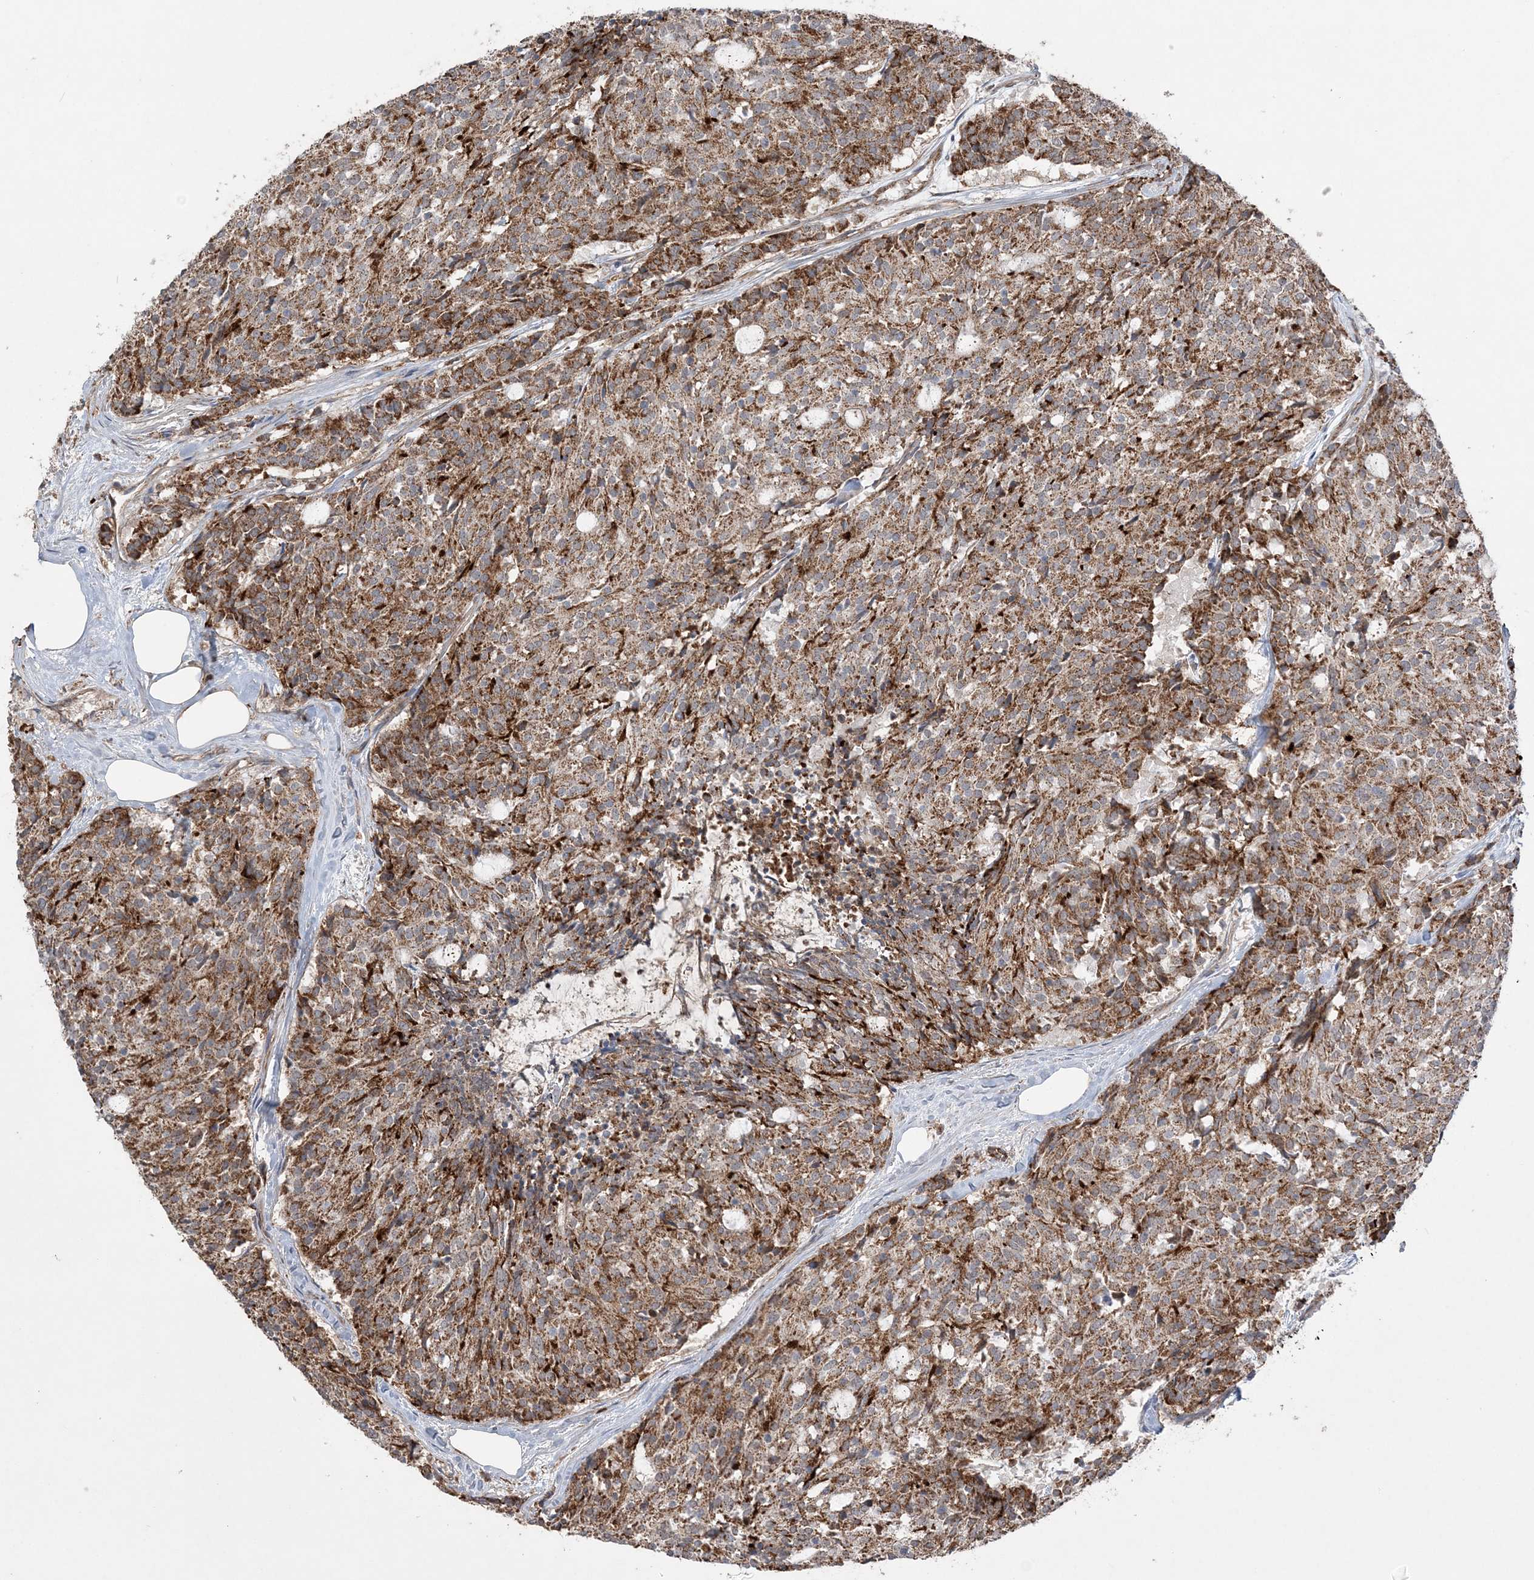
{"staining": {"intensity": "strong", "quantity": ">75%", "location": "cytoplasmic/membranous"}, "tissue": "carcinoid", "cell_type": "Tumor cells", "image_type": "cancer", "snomed": [{"axis": "morphology", "description": "Carcinoid, malignant, NOS"}, {"axis": "topography", "description": "Pancreas"}], "caption": "IHC of human carcinoid exhibits high levels of strong cytoplasmic/membranous staining in approximately >75% of tumor cells.", "gene": "SCLT1", "patient": {"sex": "female", "age": 54}}